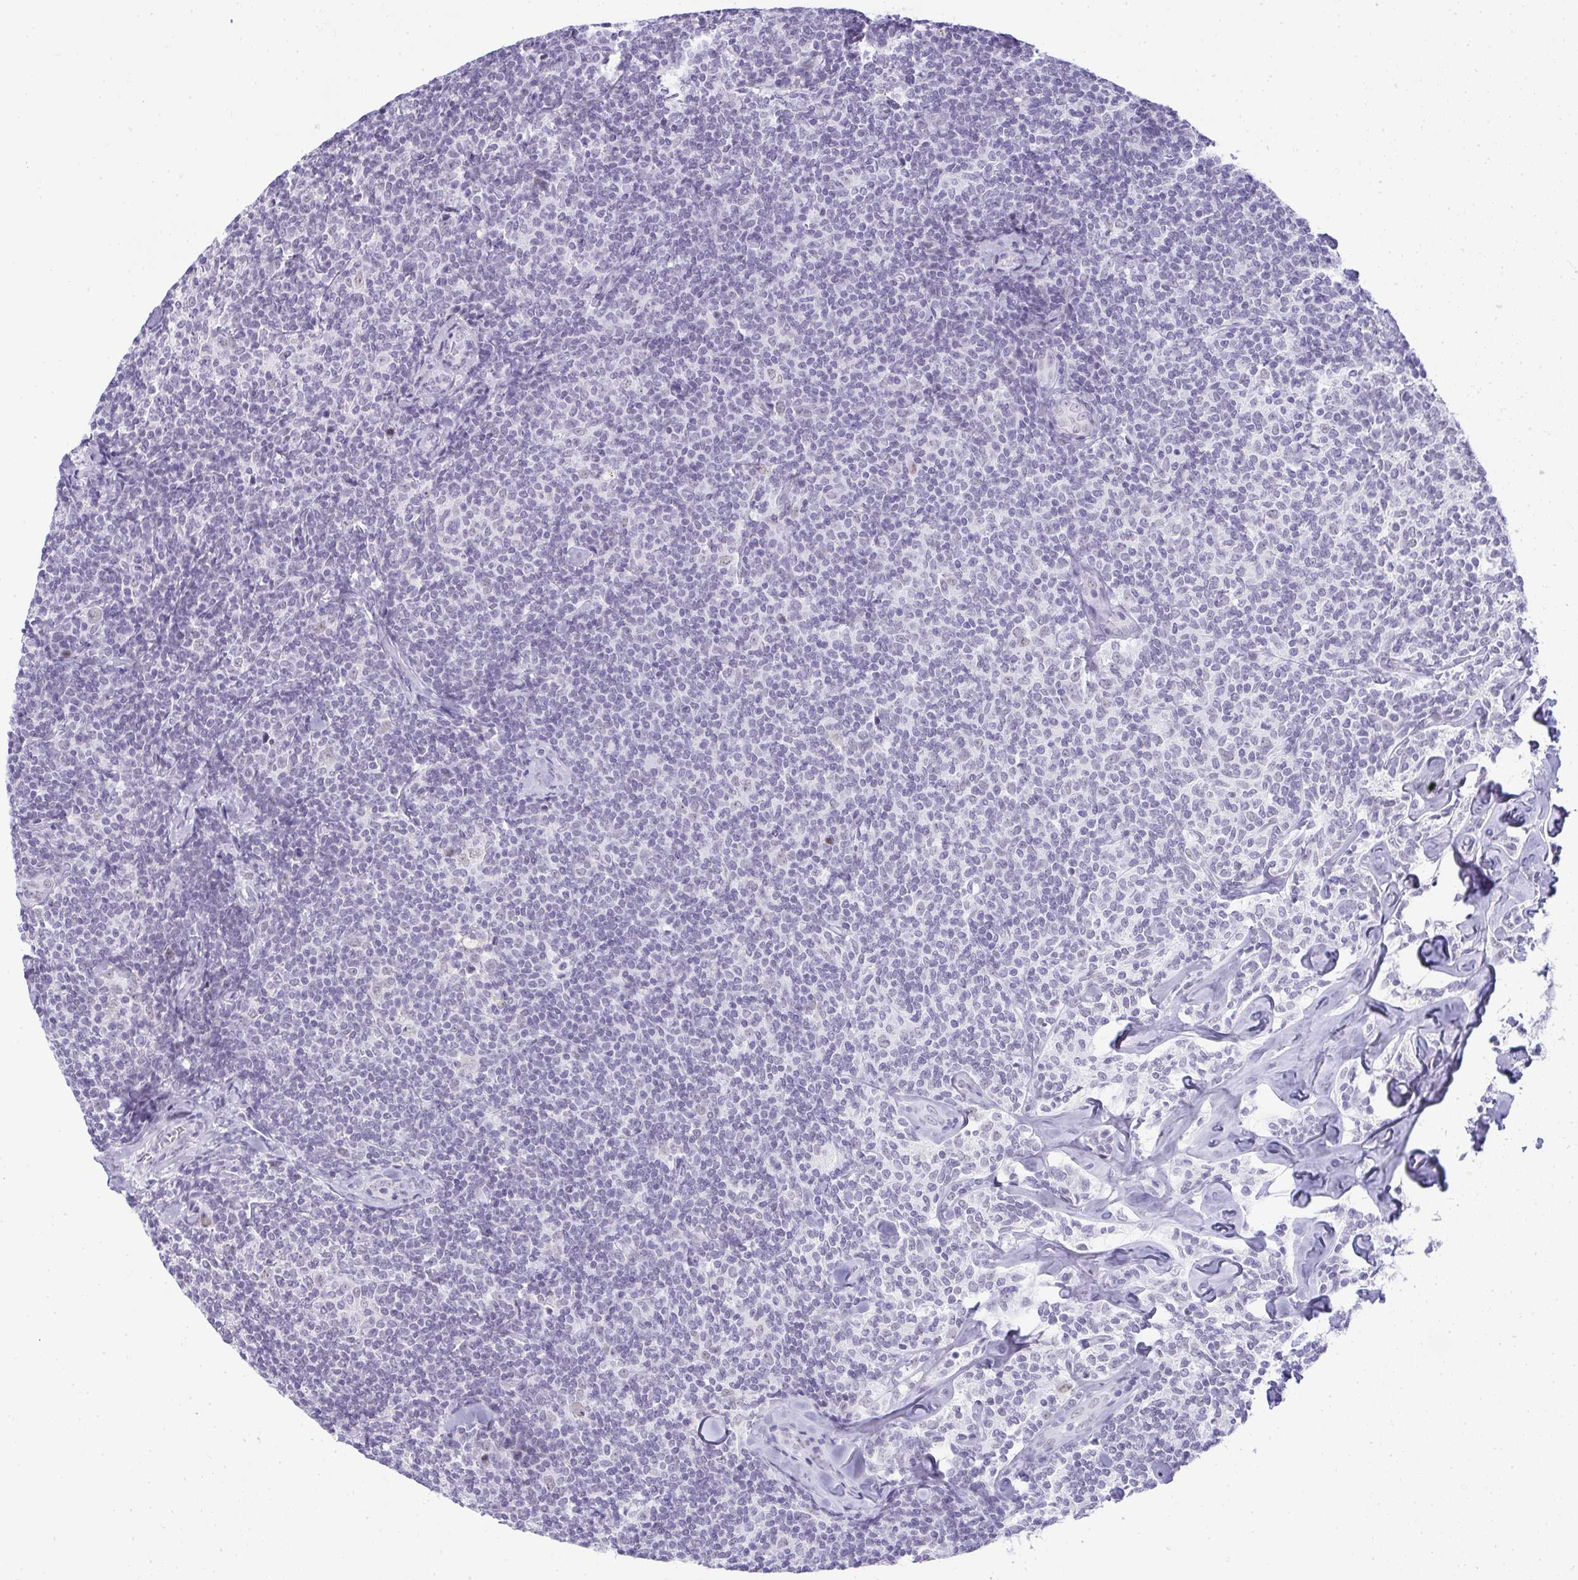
{"staining": {"intensity": "negative", "quantity": "none", "location": "none"}, "tissue": "lymphoma", "cell_type": "Tumor cells", "image_type": "cancer", "snomed": [{"axis": "morphology", "description": "Malignant lymphoma, non-Hodgkin's type, Low grade"}, {"axis": "topography", "description": "Lymph node"}], "caption": "DAB (3,3'-diaminobenzidine) immunohistochemical staining of lymphoma exhibits no significant expression in tumor cells.", "gene": "PLA2G1B", "patient": {"sex": "female", "age": 56}}